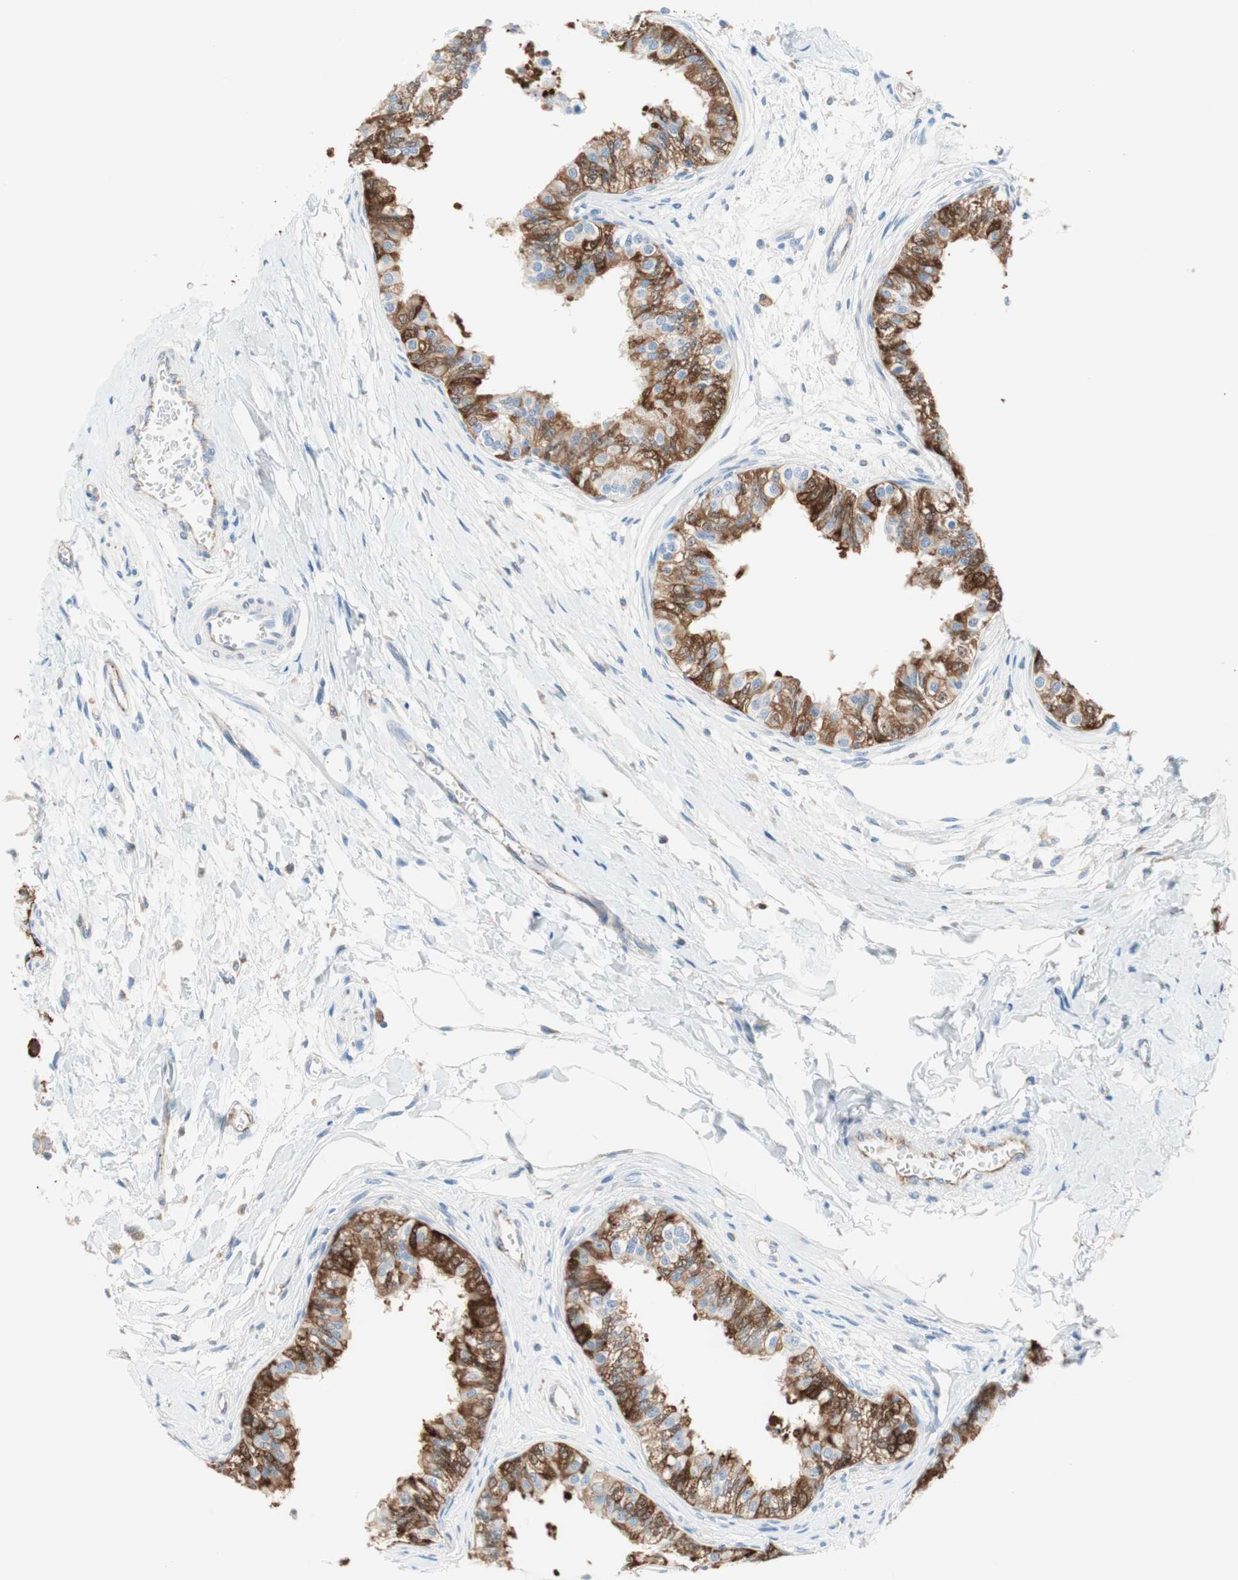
{"staining": {"intensity": "strong", "quantity": "25%-75%", "location": "cytoplasmic/membranous"}, "tissue": "epididymis", "cell_type": "Glandular cells", "image_type": "normal", "snomed": [{"axis": "morphology", "description": "Normal tissue, NOS"}, {"axis": "morphology", "description": "Adenocarcinoma, metastatic, NOS"}, {"axis": "topography", "description": "Testis"}, {"axis": "topography", "description": "Epididymis"}], "caption": "IHC micrograph of unremarkable epididymis stained for a protein (brown), which displays high levels of strong cytoplasmic/membranous staining in approximately 25%-75% of glandular cells.", "gene": "GLUL", "patient": {"sex": "male", "age": 26}}